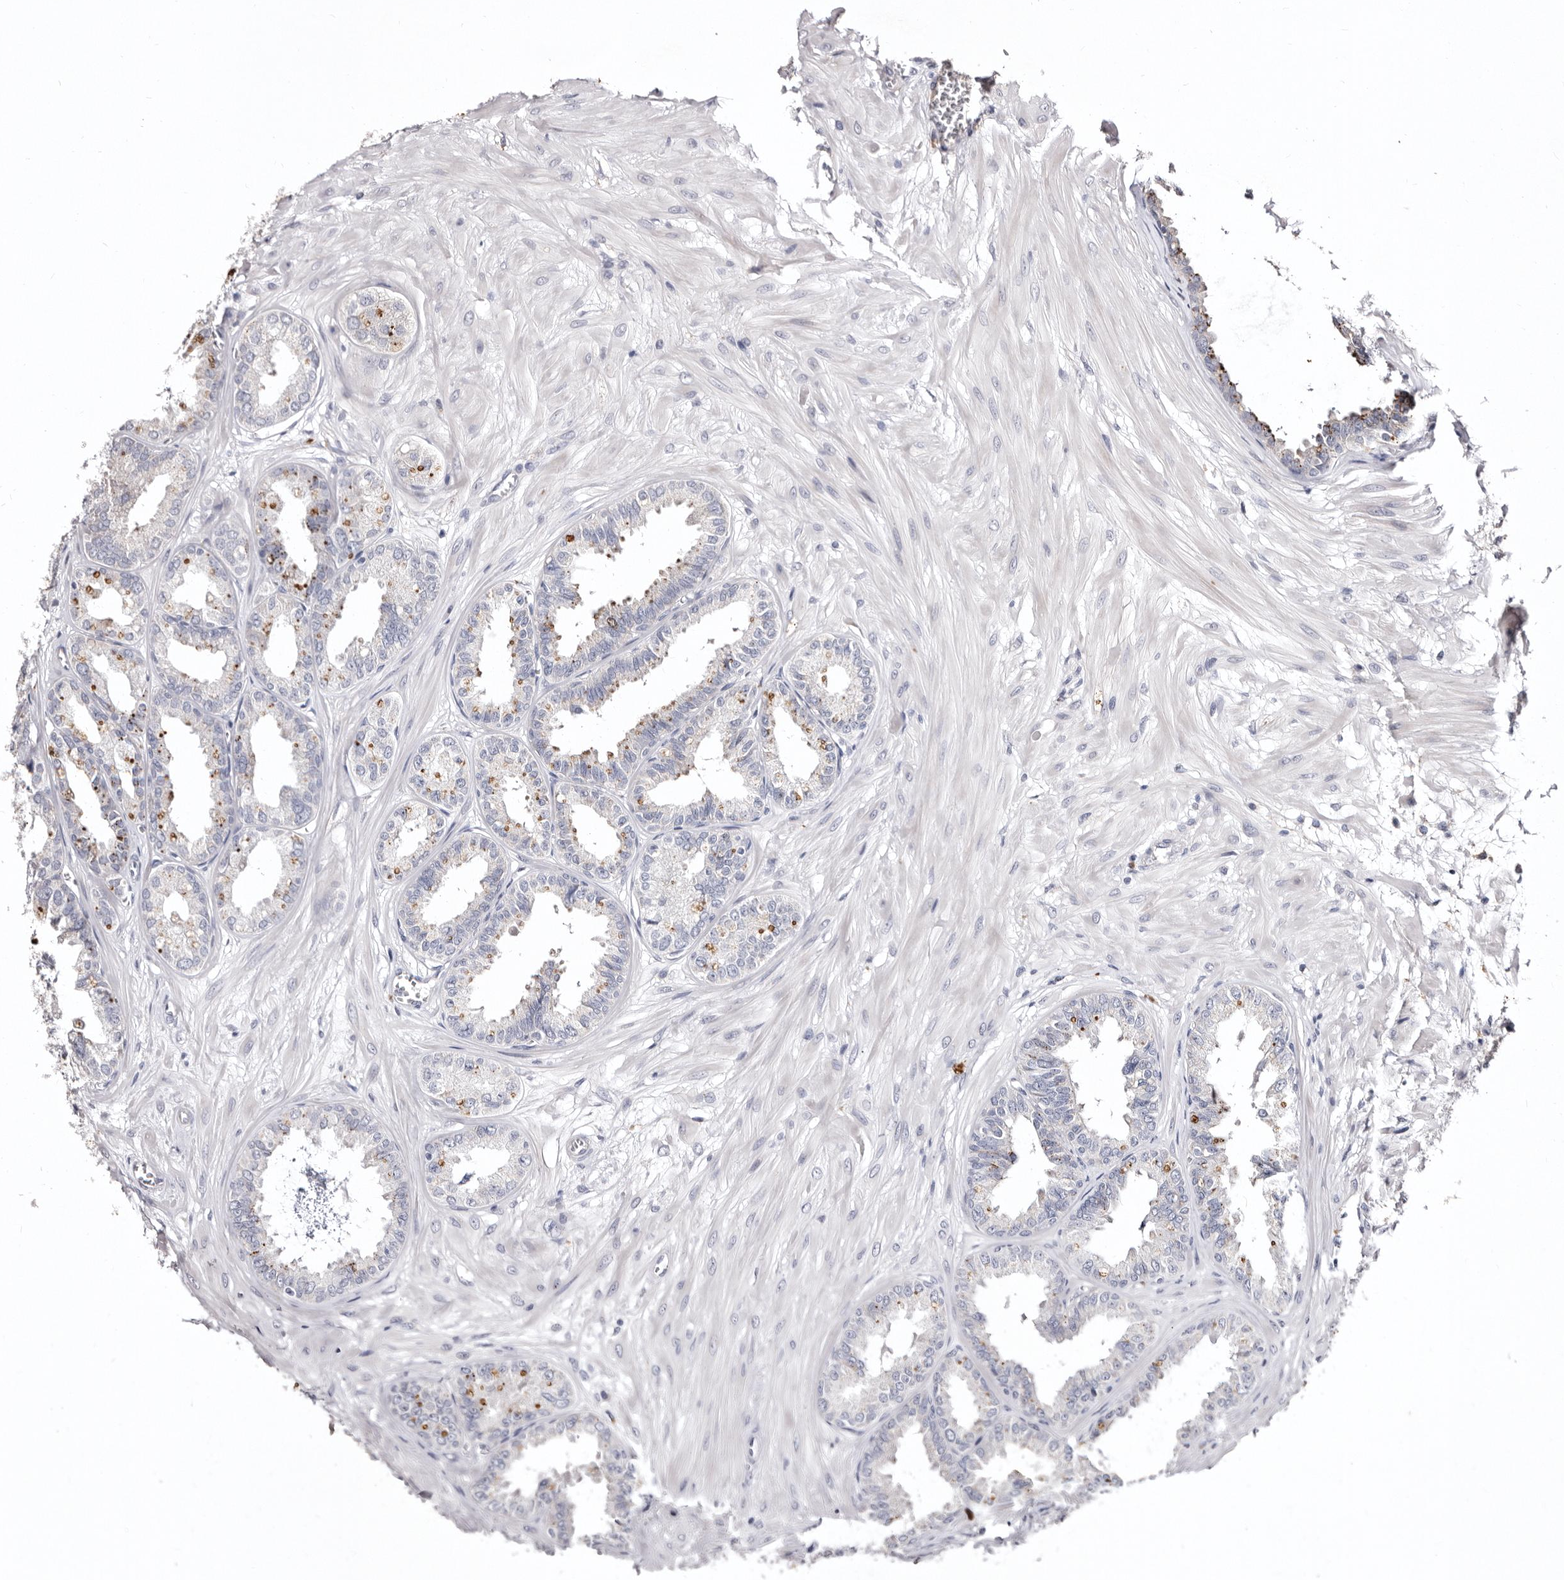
{"staining": {"intensity": "negative", "quantity": "none", "location": "none"}, "tissue": "seminal vesicle", "cell_type": "Glandular cells", "image_type": "normal", "snomed": [{"axis": "morphology", "description": "Normal tissue, NOS"}, {"axis": "topography", "description": "Prostate"}, {"axis": "topography", "description": "Seminal veicle"}], "caption": "The photomicrograph shows no staining of glandular cells in benign seminal vesicle.", "gene": "CDCA8", "patient": {"sex": "male", "age": 51}}